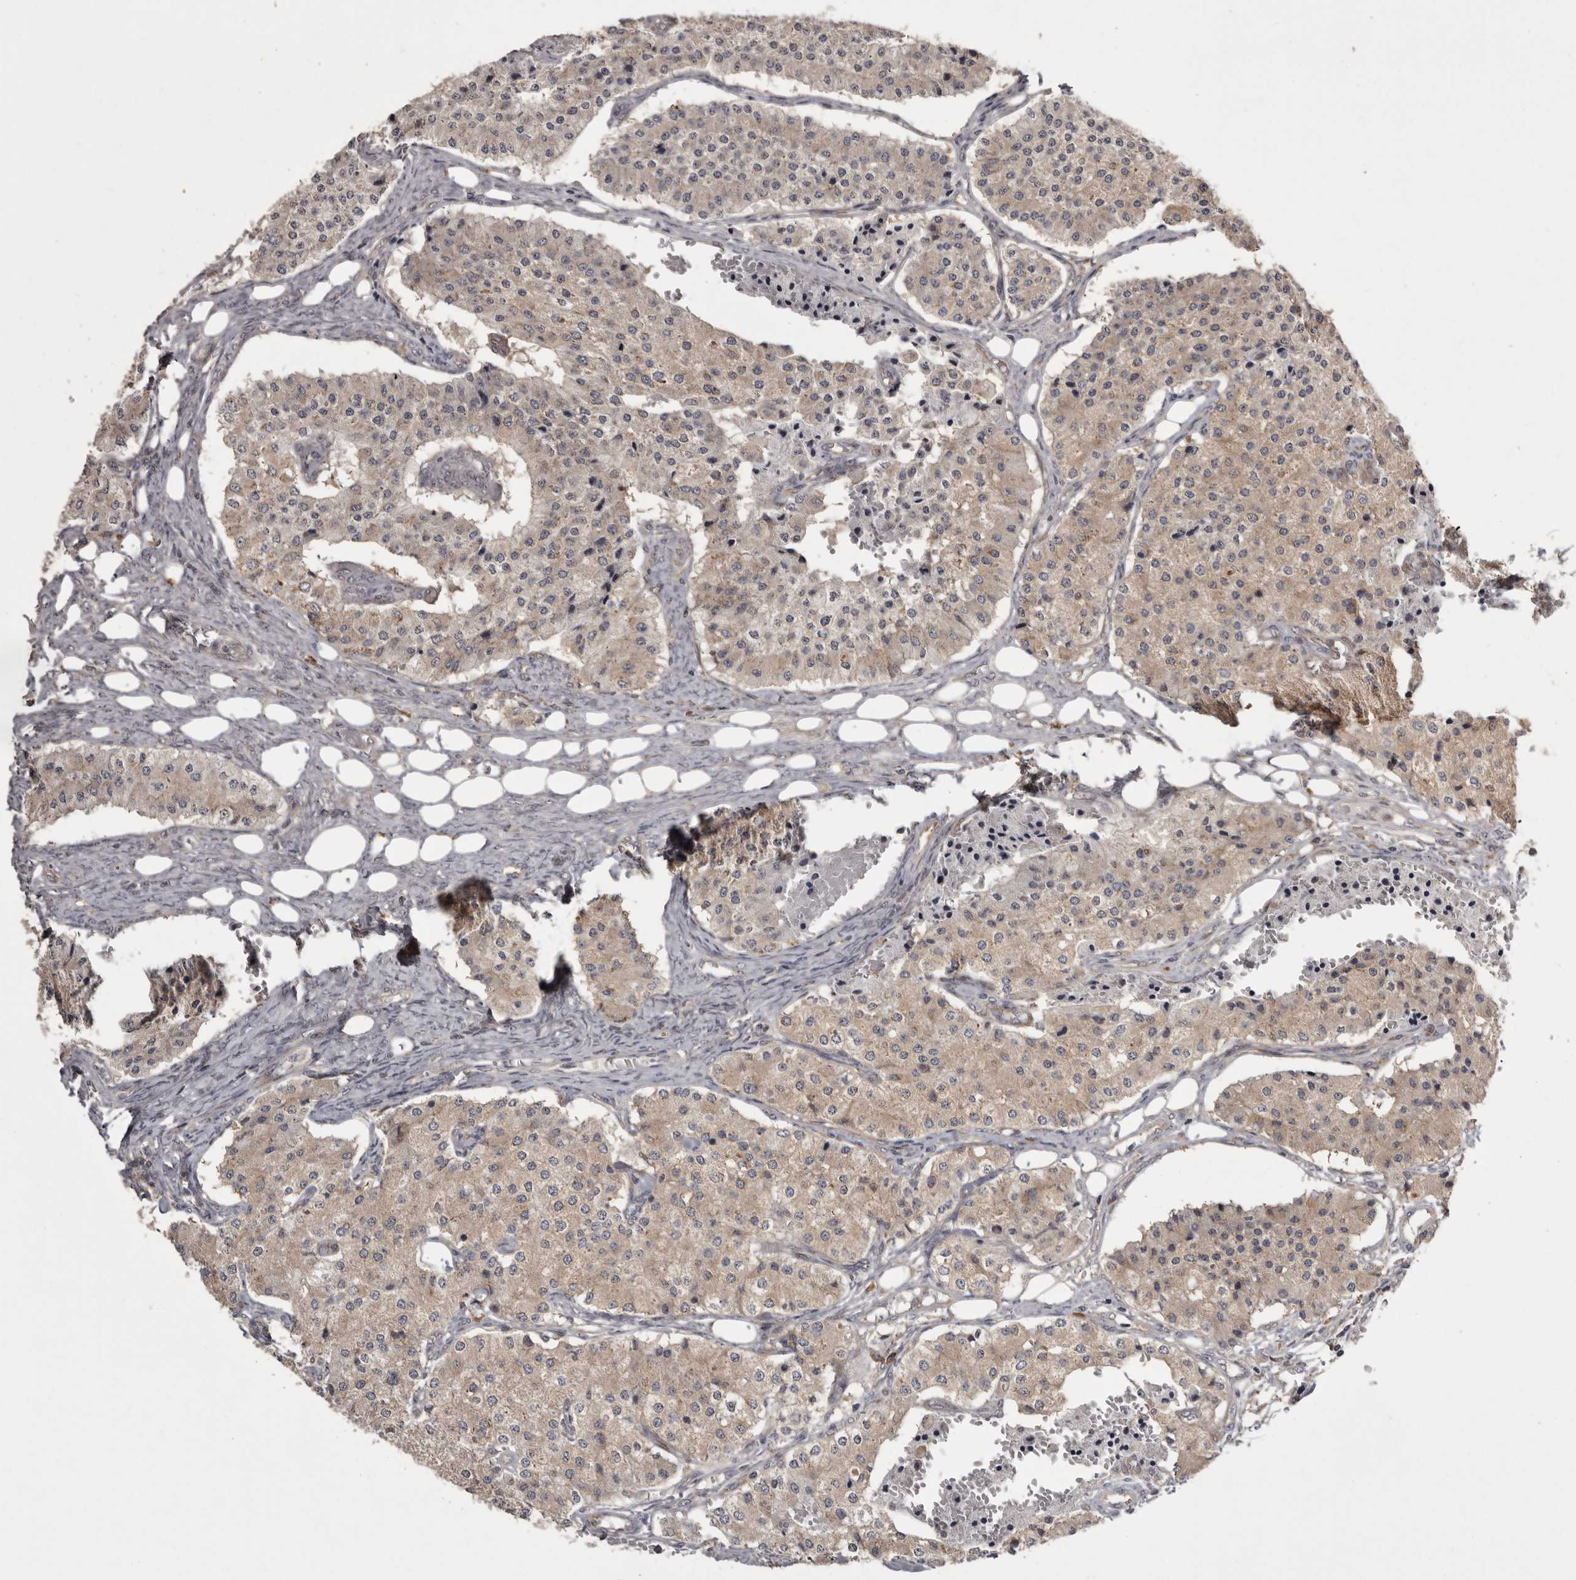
{"staining": {"intensity": "weak", "quantity": ">75%", "location": "cytoplasmic/membranous"}, "tissue": "carcinoid", "cell_type": "Tumor cells", "image_type": "cancer", "snomed": [{"axis": "morphology", "description": "Carcinoid, malignant, NOS"}, {"axis": "topography", "description": "Colon"}], "caption": "Carcinoid tissue shows weak cytoplasmic/membranous staining in about >75% of tumor cells", "gene": "DARS1", "patient": {"sex": "female", "age": 52}}